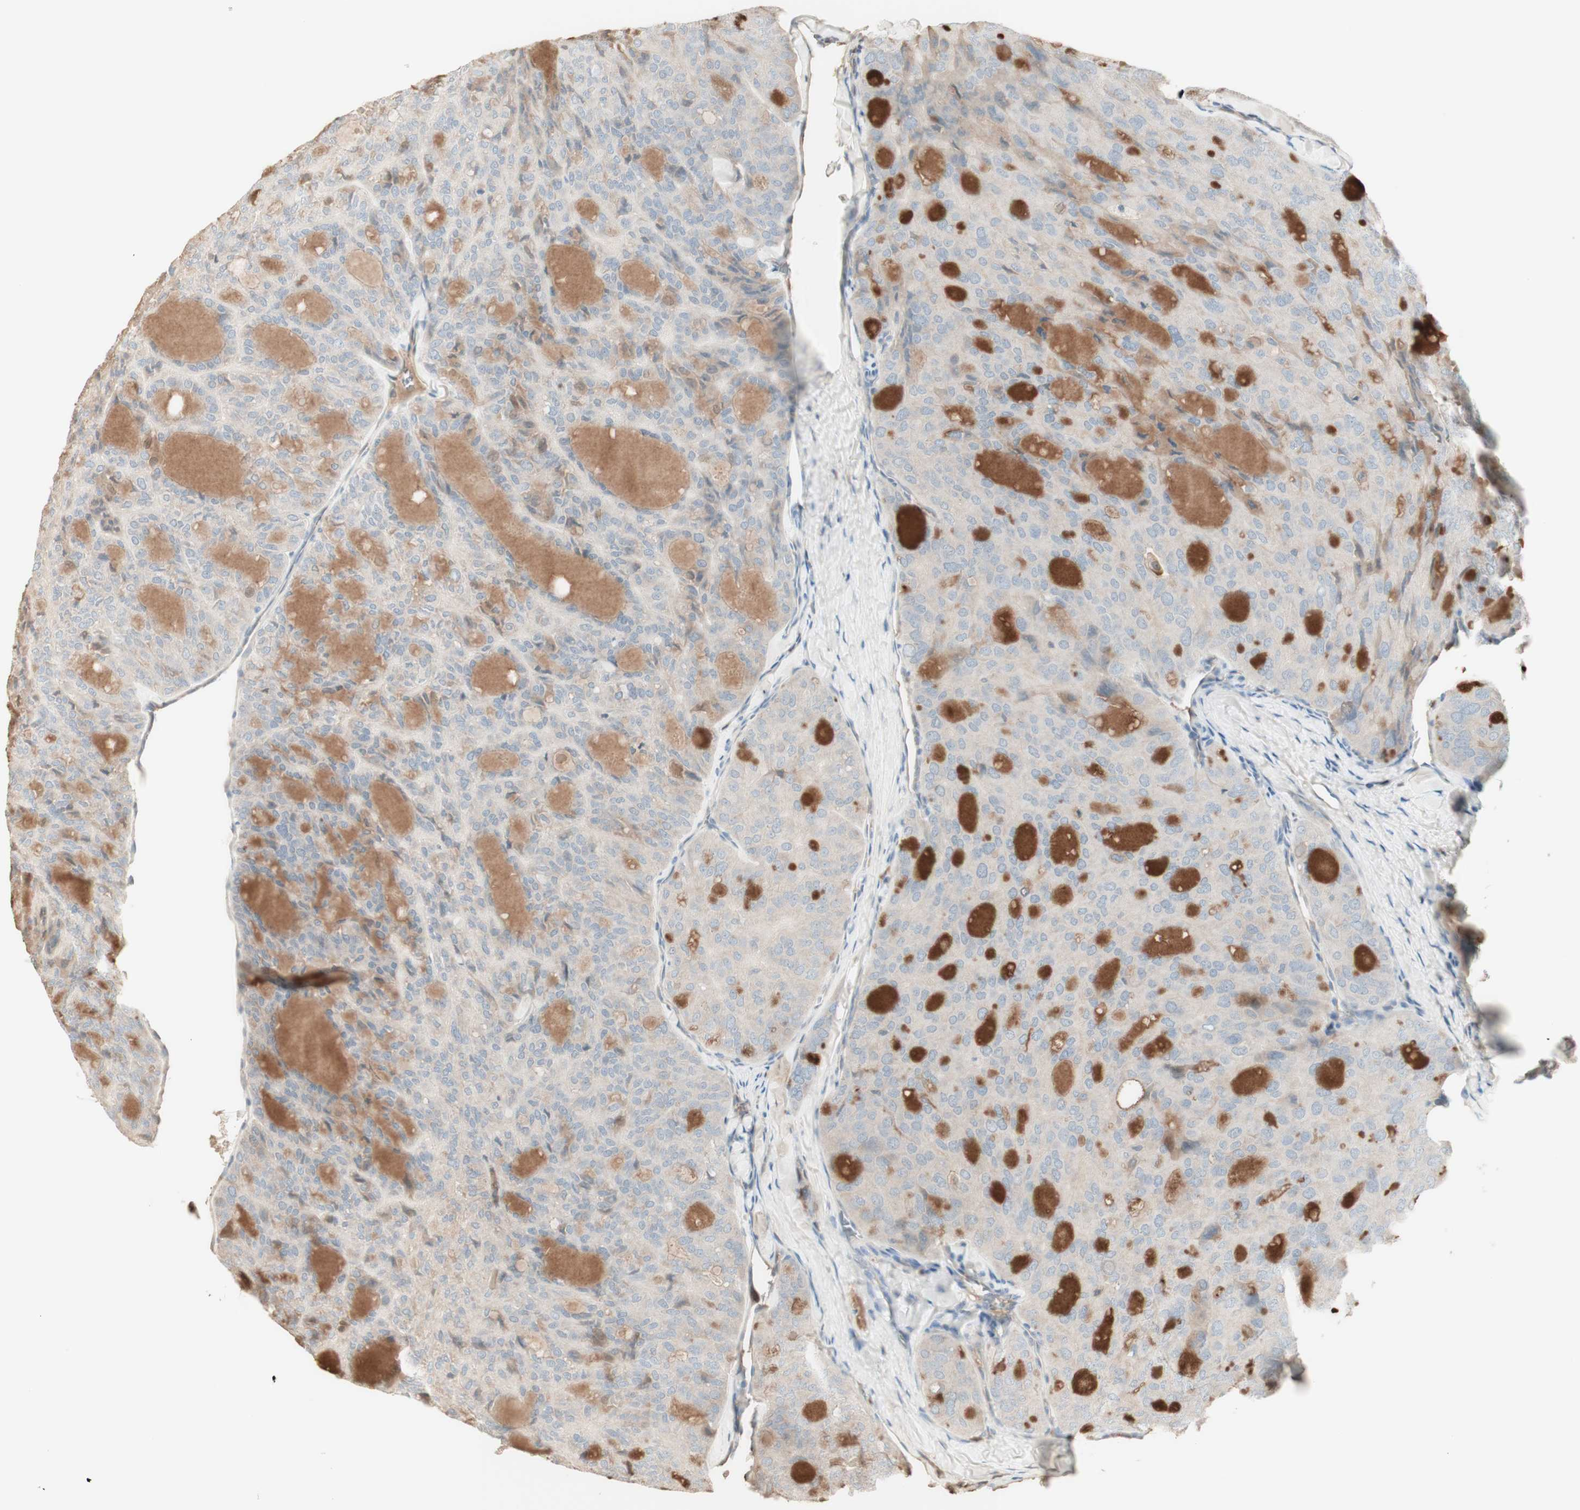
{"staining": {"intensity": "negative", "quantity": "none", "location": "none"}, "tissue": "thyroid cancer", "cell_type": "Tumor cells", "image_type": "cancer", "snomed": [{"axis": "morphology", "description": "Follicular adenoma carcinoma, NOS"}, {"axis": "topography", "description": "Thyroid gland"}], "caption": "High magnification brightfield microscopy of thyroid cancer (follicular adenoma carcinoma) stained with DAB (brown) and counterstained with hematoxylin (blue): tumor cells show no significant positivity. (Immunohistochemistry (ihc), brightfield microscopy, high magnification).", "gene": "IFNG", "patient": {"sex": "male", "age": 75}}